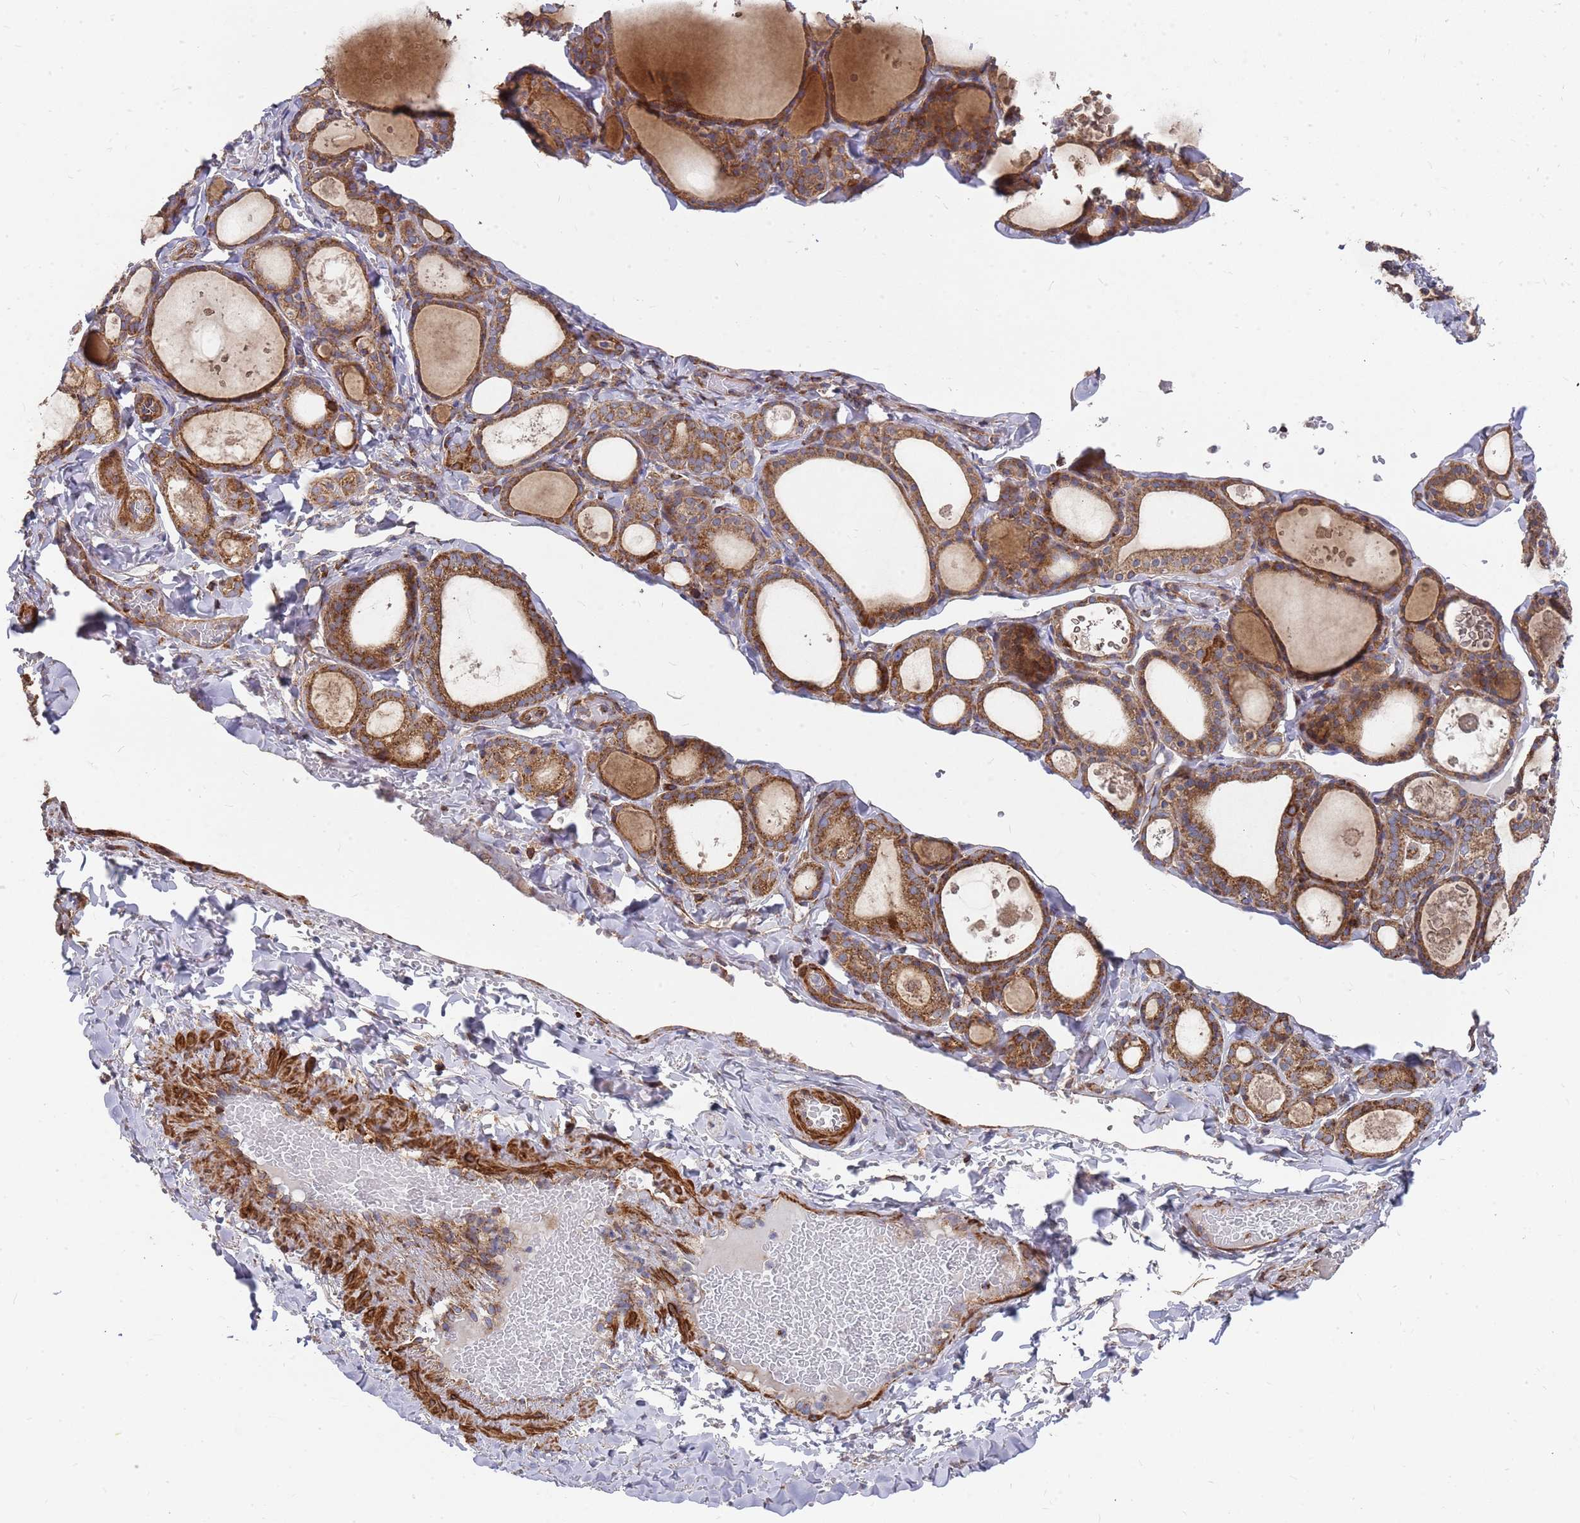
{"staining": {"intensity": "moderate", "quantity": ">75%", "location": "cytoplasmic/membranous"}, "tissue": "thyroid gland", "cell_type": "Glandular cells", "image_type": "normal", "snomed": [{"axis": "morphology", "description": "Normal tissue, NOS"}, {"axis": "topography", "description": "Thyroid gland"}], "caption": "Human thyroid gland stained with a brown dye reveals moderate cytoplasmic/membranous positive positivity in approximately >75% of glandular cells.", "gene": "WDFY3", "patient": {"sex": "male", "age": 56}}